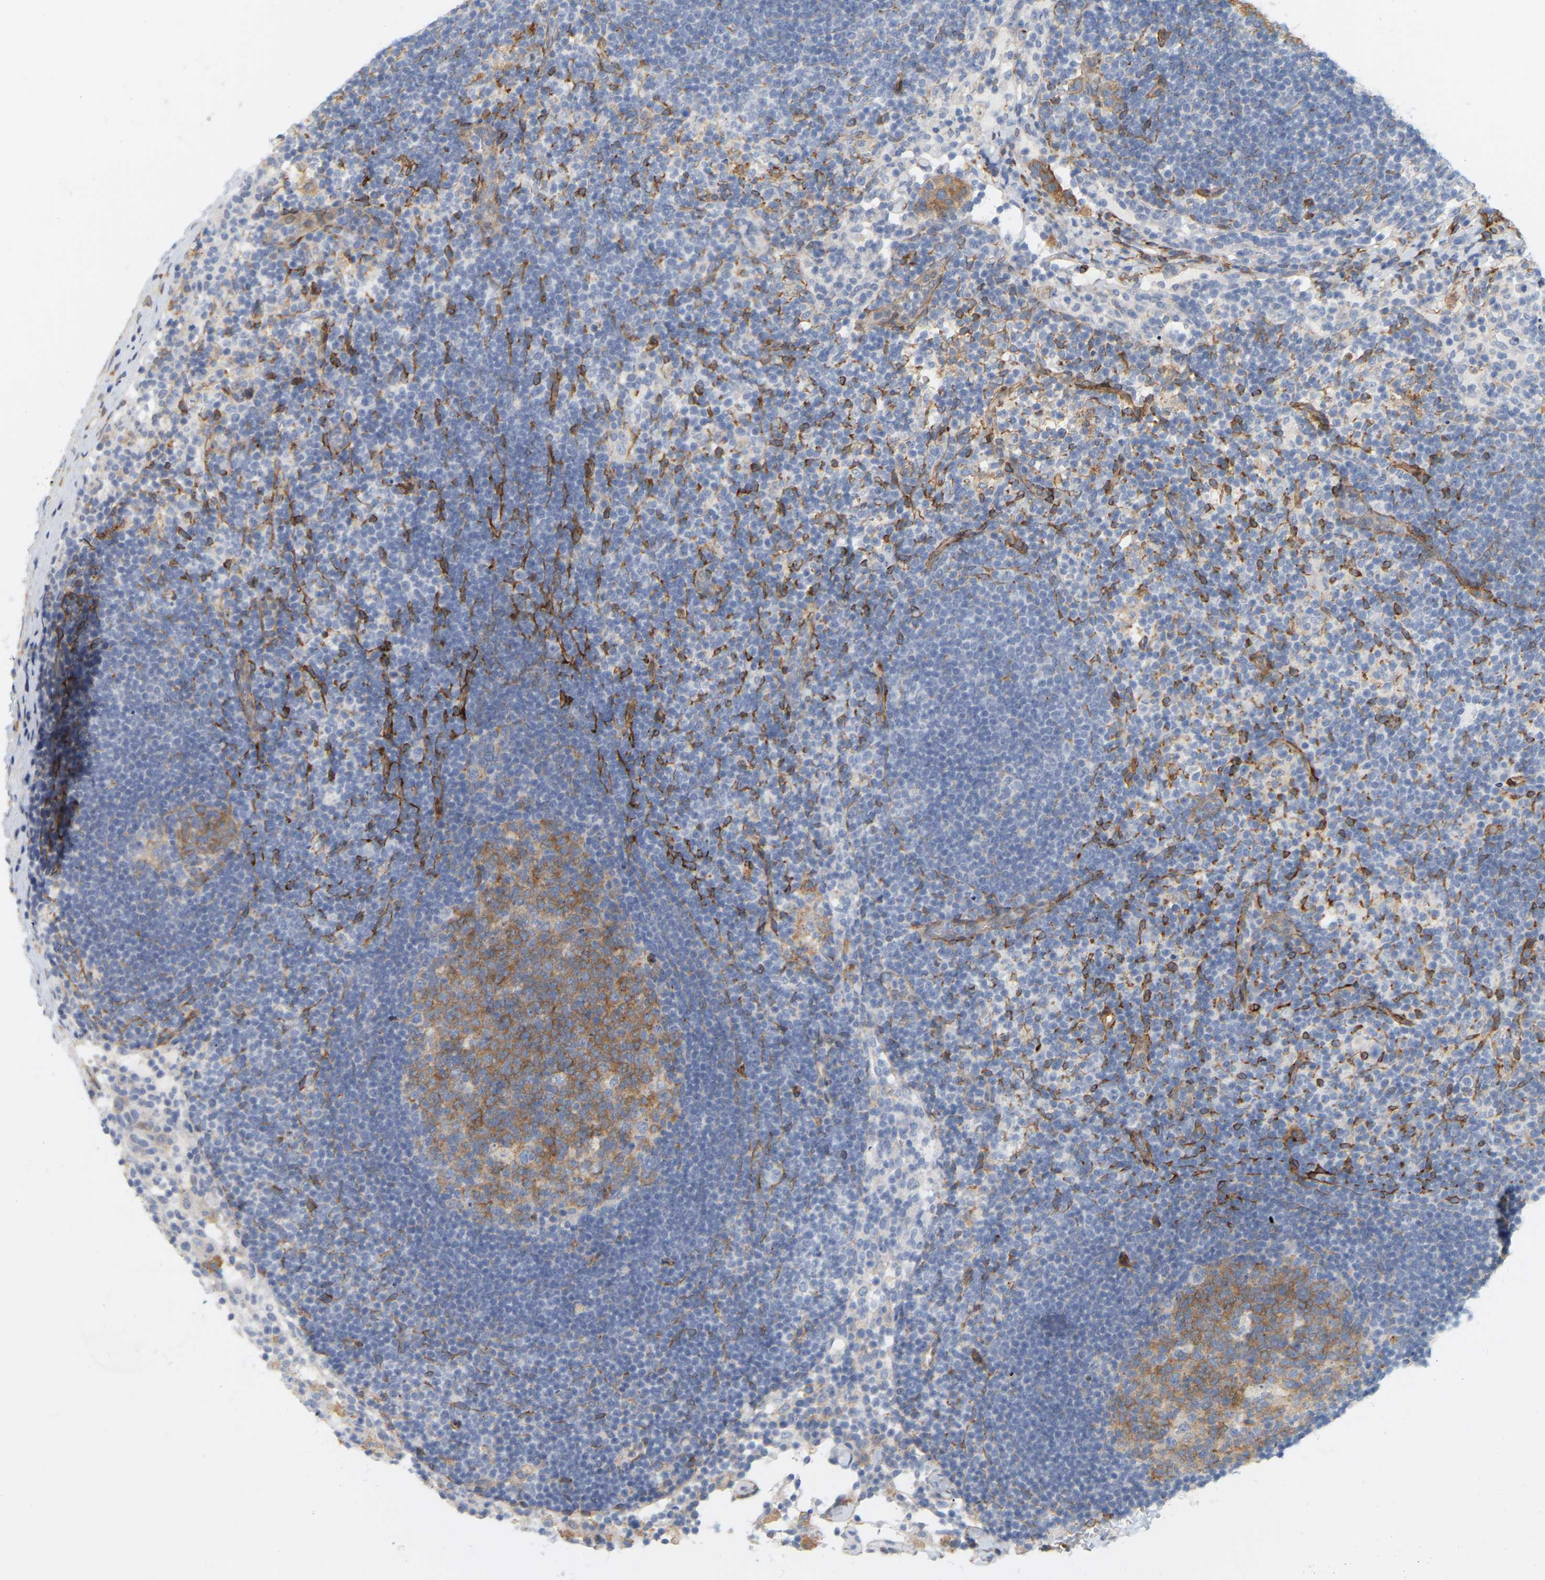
{"staining": {"intensity": "moderate", "quantity": ">75%", "location": "cytoplasmic/membranous"}, "tissue": "lymph node", "cell_type": "Germinal center cells", "image_type": "normal", "snomed": [{"axis": "morphology", "description": "Normal tissue, NOS"}, {"axis": "morphology", "description": "Carcinoid, malignant, NOS"}, {"axis": "topography", "description": "Lymph node"}], "caption": "This micrograph demonstrates unremarkable lymph node stained with immunohistochemistry to label a protein in brown. The cytoplasmic/membranous of germinal center cells show moderate positivity for the protein. Nuclei are counter-stained blue.", "gene": "RAPH1", "patient": {"sex": "male", "age": 47}}